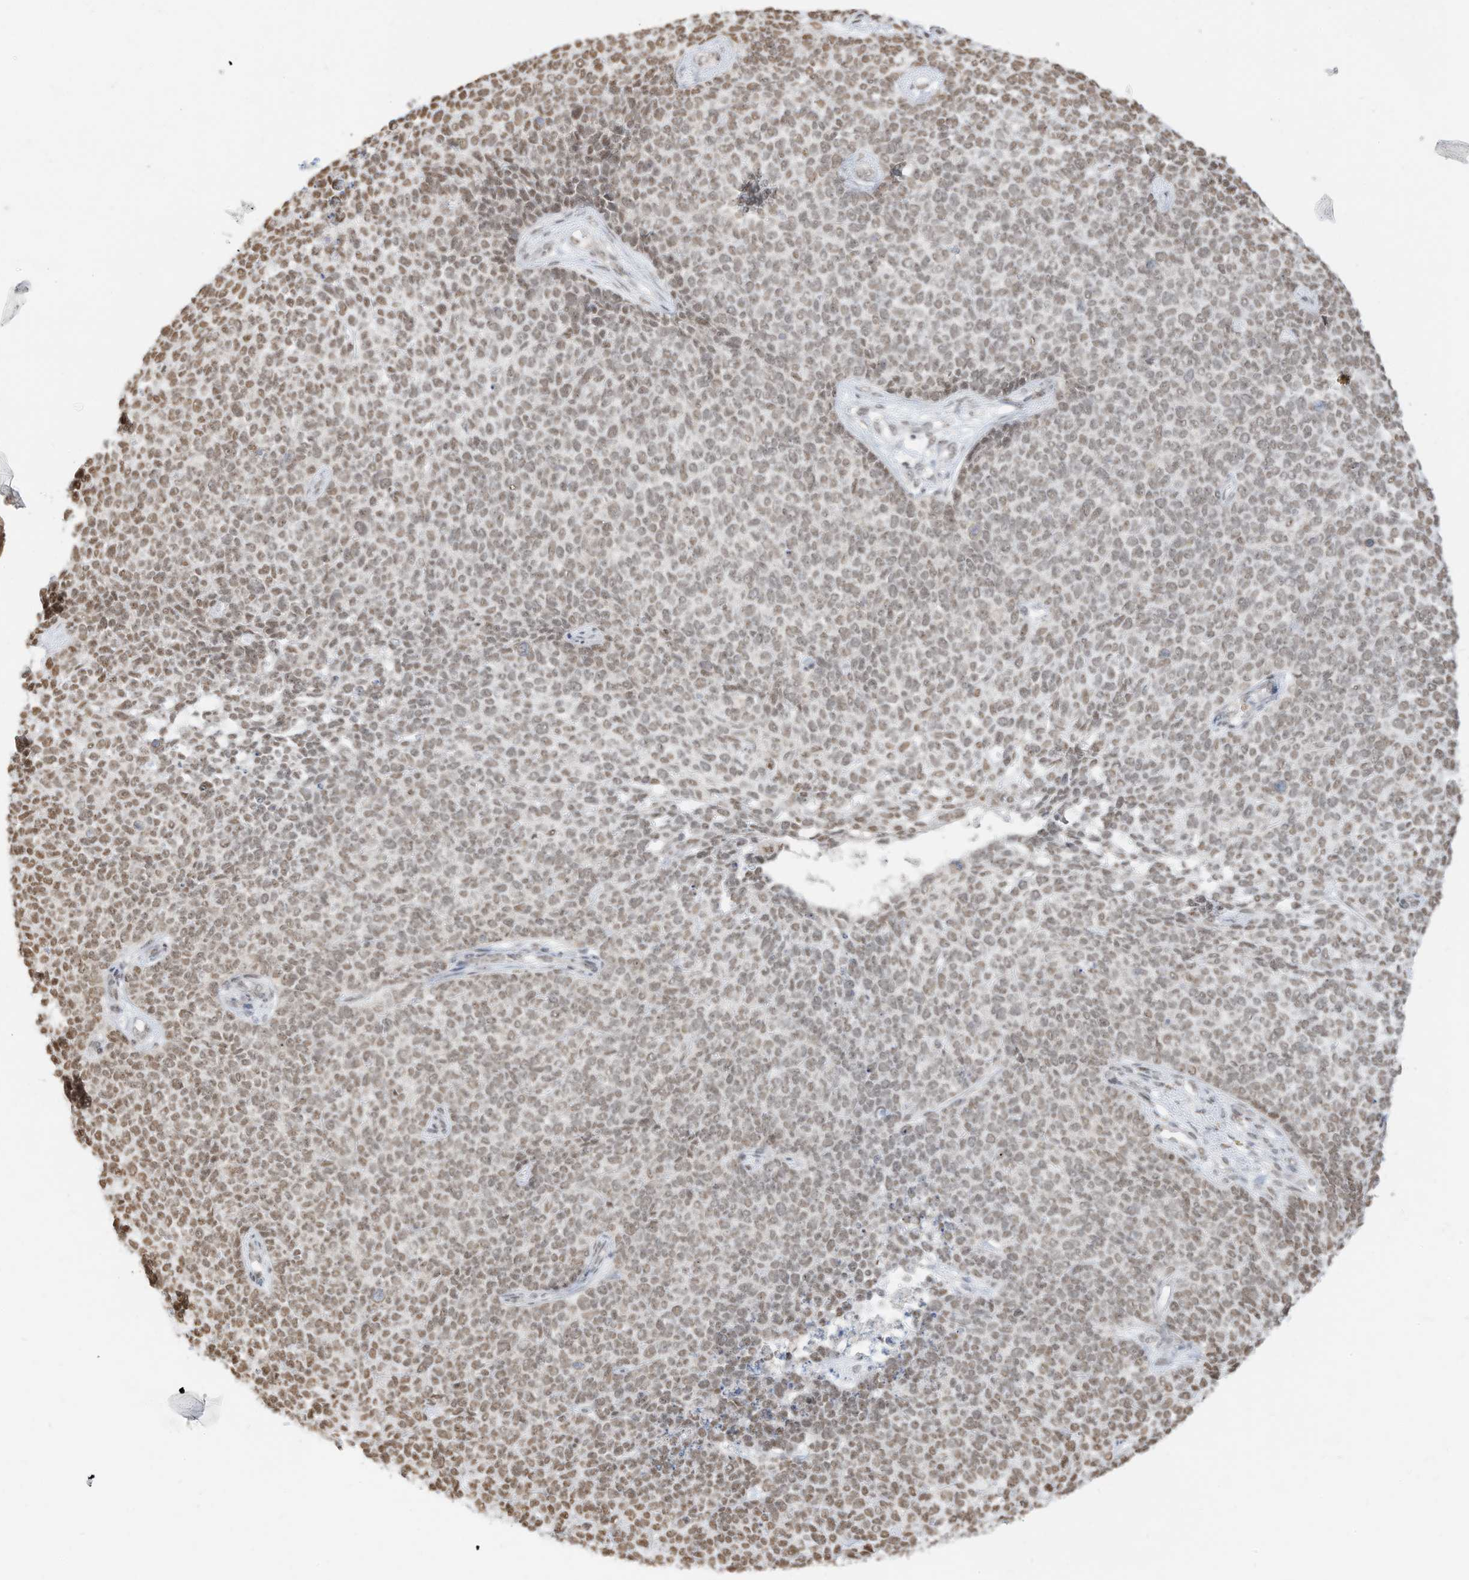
{"staining": {"intensity": "weak", "quantity": "25%-75%", "location": "nuclear"}, "tissue": "skin cancer", "cell_type": "Tumor cells", "image_type": "cancer", "snomed": [{"axis": "morphology", "description": "Basal cell carcinoma"}, {"axis": "topography", "description": "Skin"}], "caption": "An image of human skin cancer stained for a protein exhibits weak nuclear brown staining in tumor cells.", "gene": "NHSL1", "patient": {"sex": "female", "age": 84}}